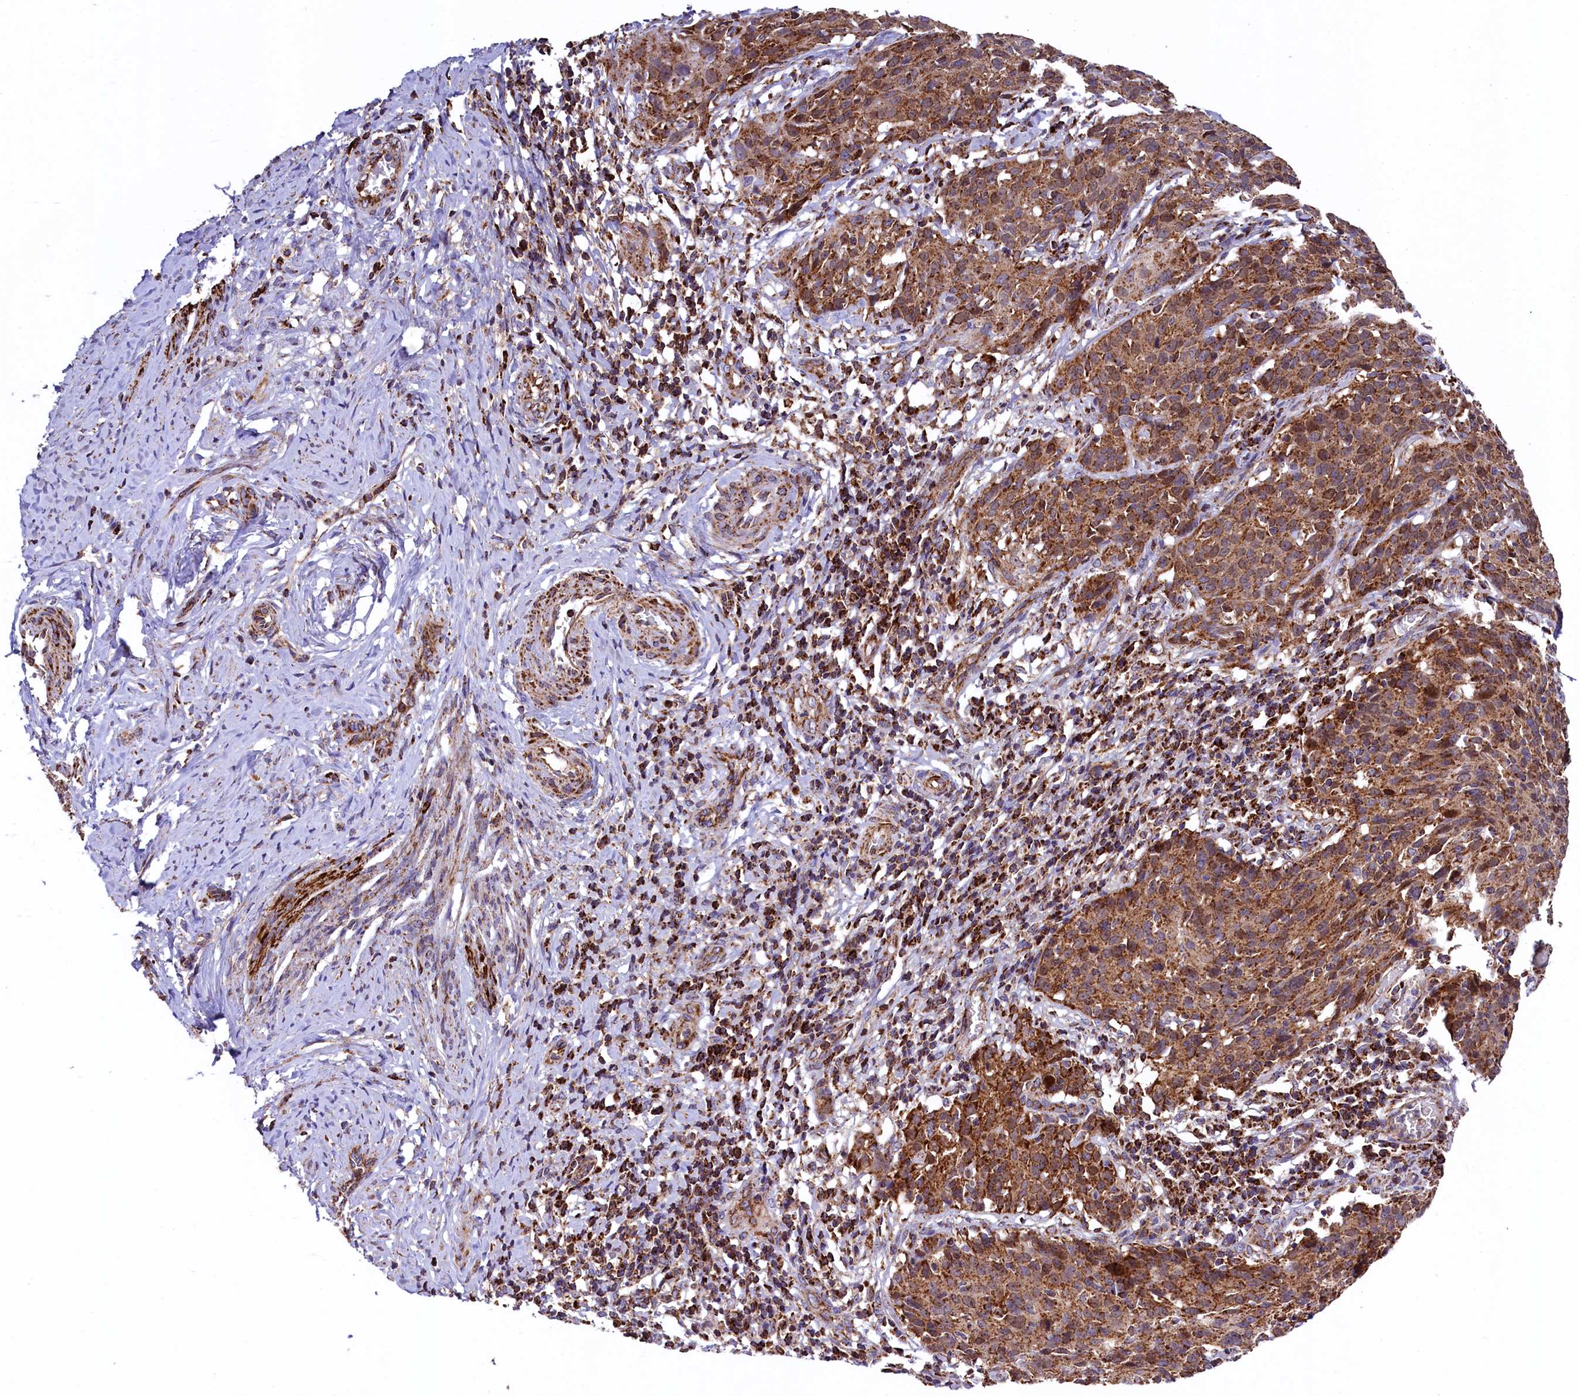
{"staining": {"intensity": "strong", "quantity": ">75%", "location": "cytoplasmic/membranous"}, "tissue": "cervical cancer", "cell_type": "Tumor cells", "image_type": "cancer", "snomed": [{"axis": "morphology", "description": "Squamous cell carcinoma, NOS"}, {"axis": "topography", "description": "Cervix"}], "caption": "The histopathology image shows immunohistochemical staining of cervical squamous cell carcinoma. There is strong cytoplasmic/membranous expression is present in approximately >75% of tumor cells. Using DAB (brown) and hematoxylin (blue) stains, captured at high magnification using brightfield microscopy.", "gene": "CLYBL", "patient": {"sex": "female", "age": 50}}